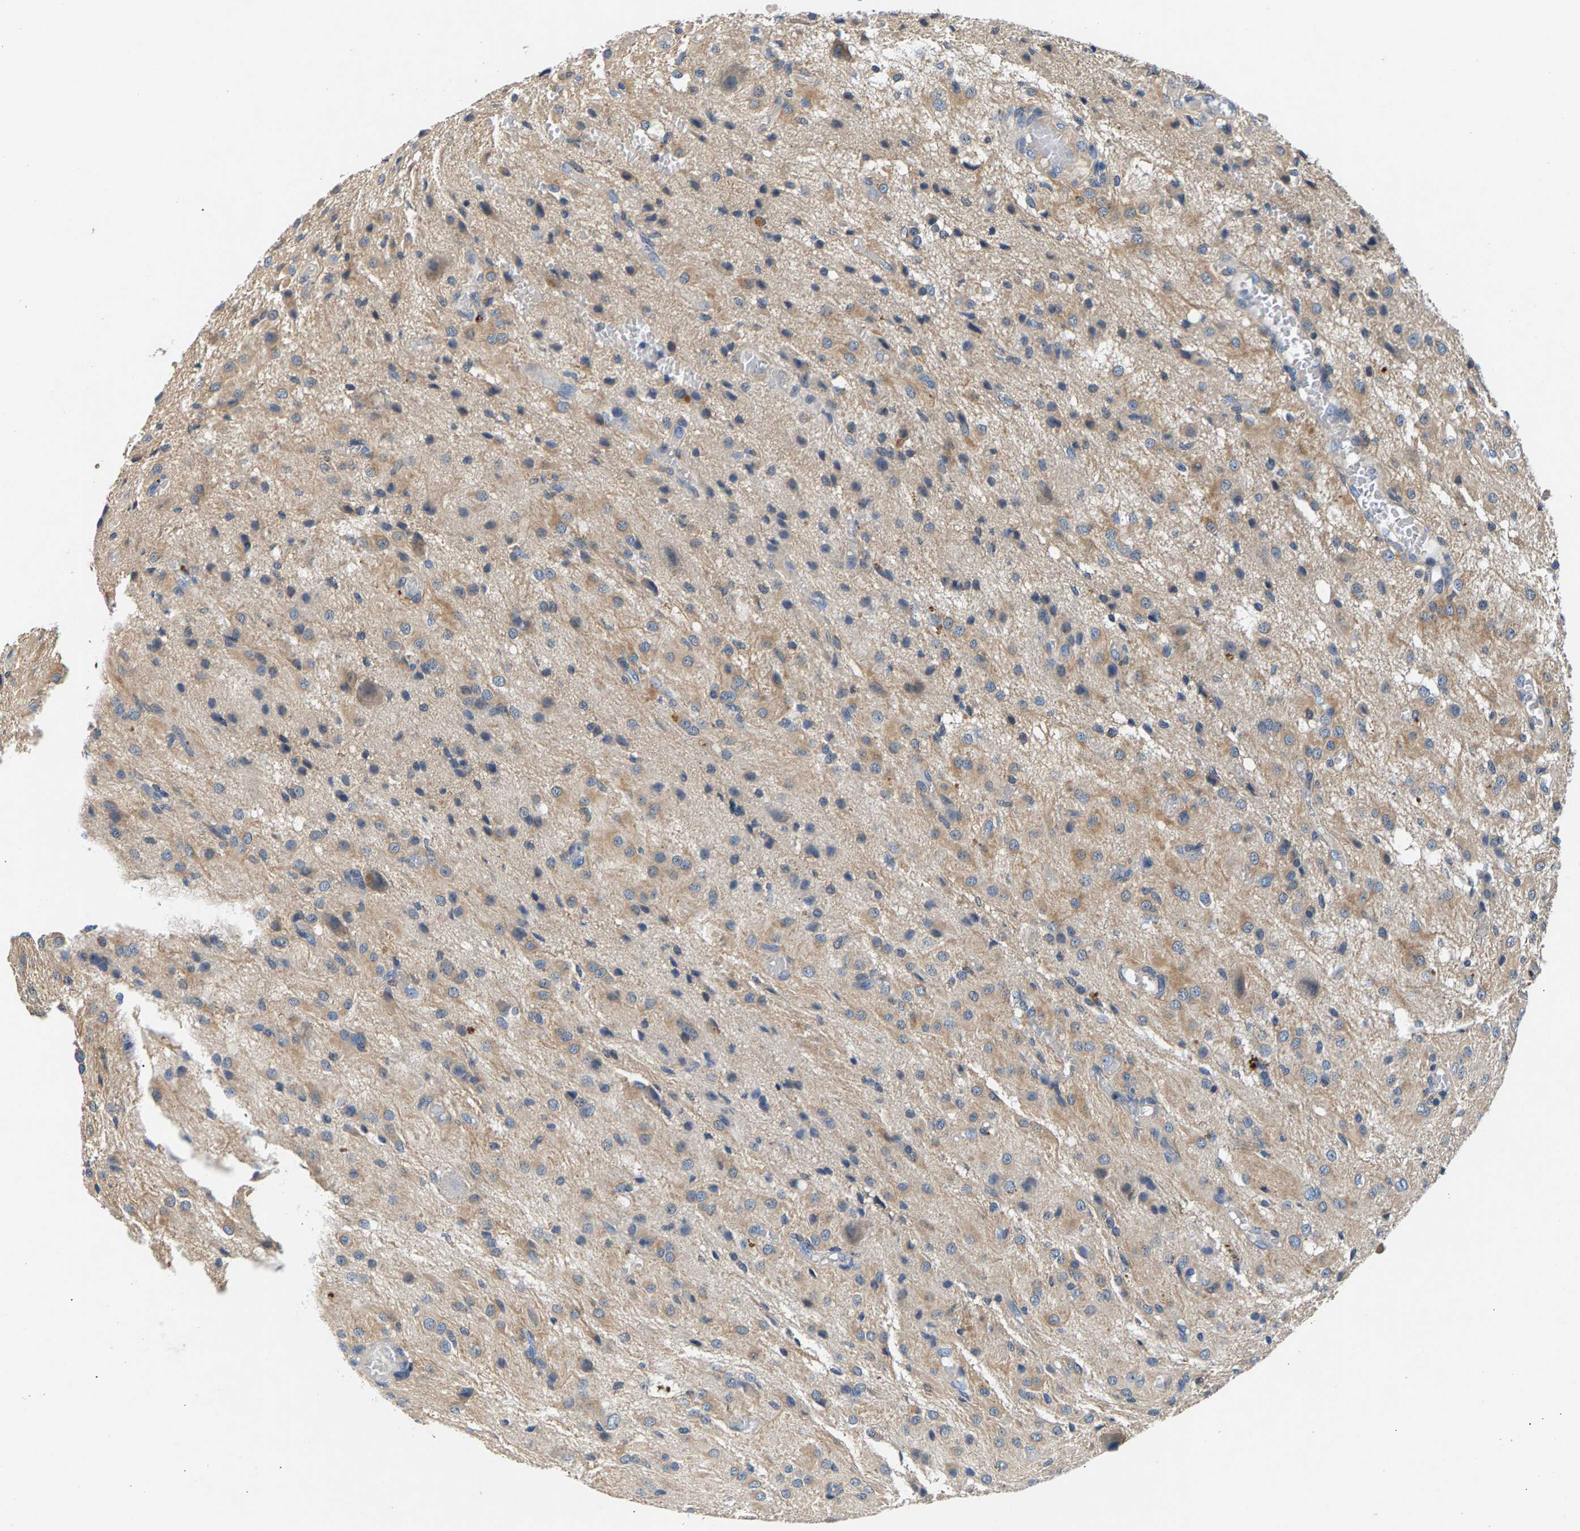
{"staining": {"intensity": "weak", "quantity": "25%-75%", "location": "cytoplasmic/membranous"}, "tissue": "glioma", "cell_type": "Tumor cells", "image_type": "cancer", "snomed": [{"axis": "morphology", "description": "Glioma, malignant, High grade"}, {"axis": "topography", "description": "Brain"}], "caption": "Protein expression analysis of glioma demonstrates weak cytoplasmic/membranous expression in about 25%-75% of tumor cells.", "gene": "NT5C", "patient": {"sex": "female", "age": 59}}